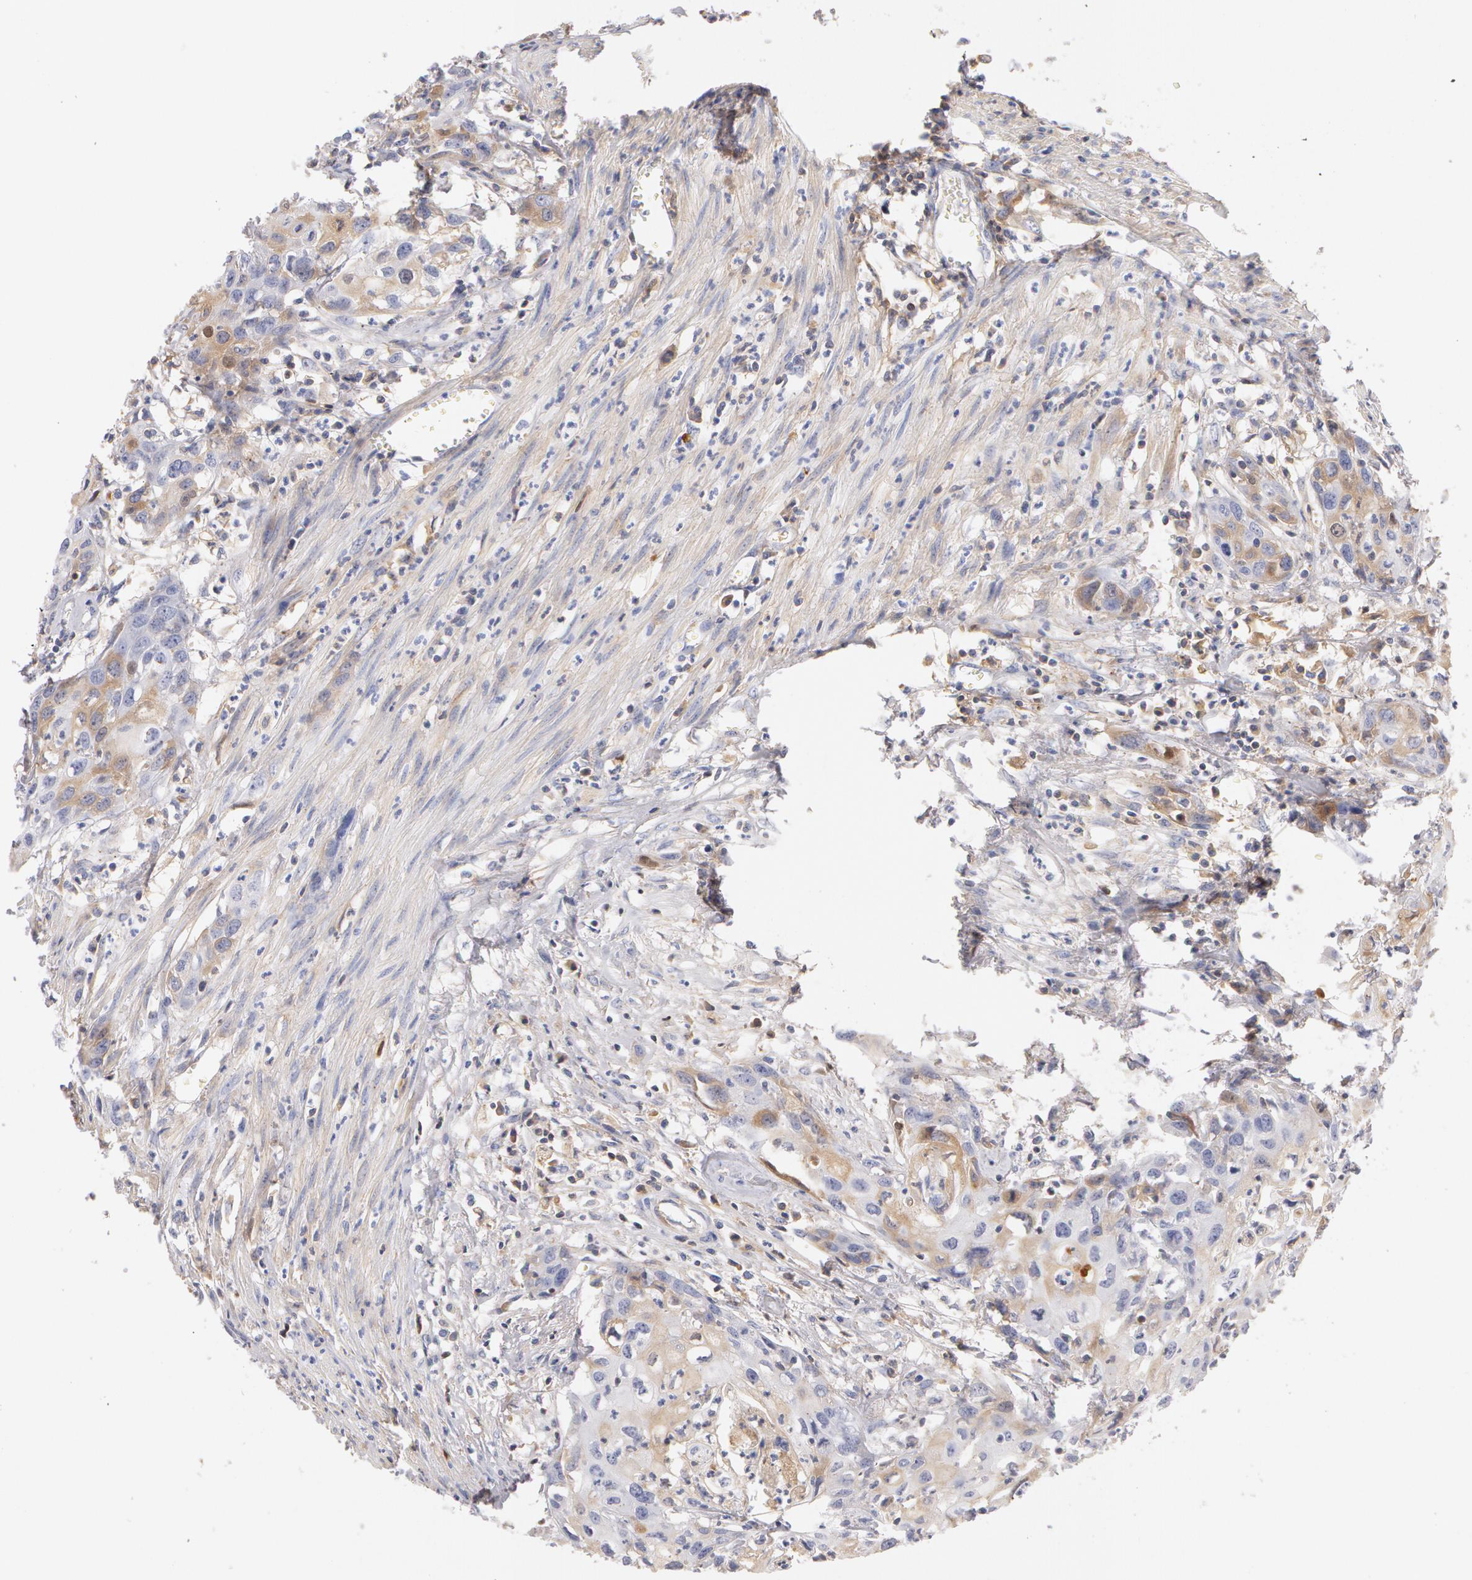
{"staining": {"intensity": "weak", "quantity": "25%-75%", "location": "cytoplasmic/membranous"}, "tissue": "urothelial cancer", "cell_type": "Tumor cells", "image_type": "cancer", "snomed": [{"axis": "morphology", "description": "Urothelial carcinoma, High grade"}, {"axis": "topography", "description": "Urinary bladder"}], "caption": "Urothelial cancer stained with DAB (3,3'-diaminobenzidine) IHC demonstrates low levels of weak cytoplasmic/membranous expression in about 25%-75% of tumor cells.", "gene": "GC", "patient": {"sex": "male", "age": 54}}